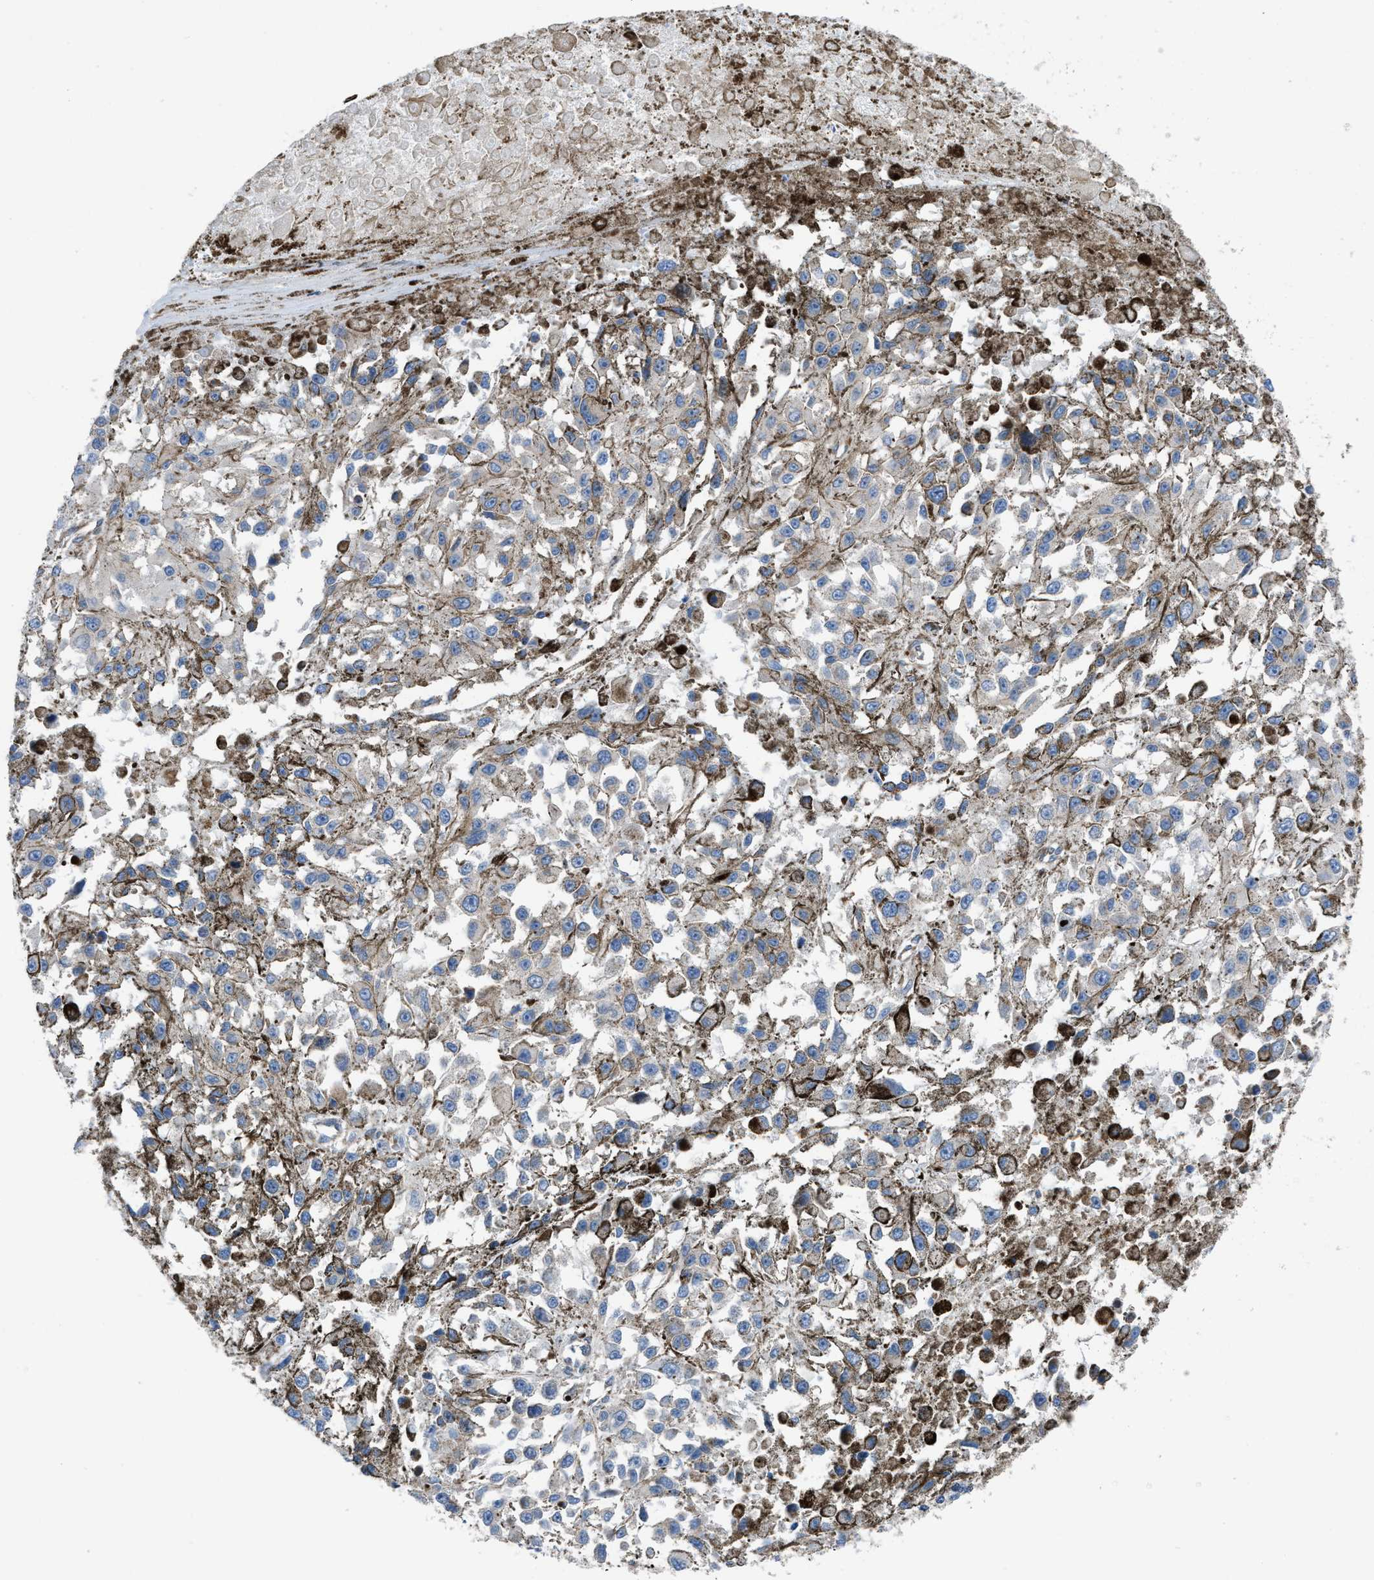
{"staining": {"intensity": "negative", "quantity": "none", "location": "none"}, "tissue": "melanoma", "cell_type": "Tumor cells", "image_type": "cancer", "snomed": [{"axis": "morphology", "description": "Malignant melanoma, Metastatic site"}, {"axis": "topography", "description": "Lymph node"}], "caption": "Histopathology image shows no protein staining in tumor cells of malignant melanoma (metastatic site) tissue.", "gene": "DMAC1", "patient": {"sex": "male", "age": 59}}